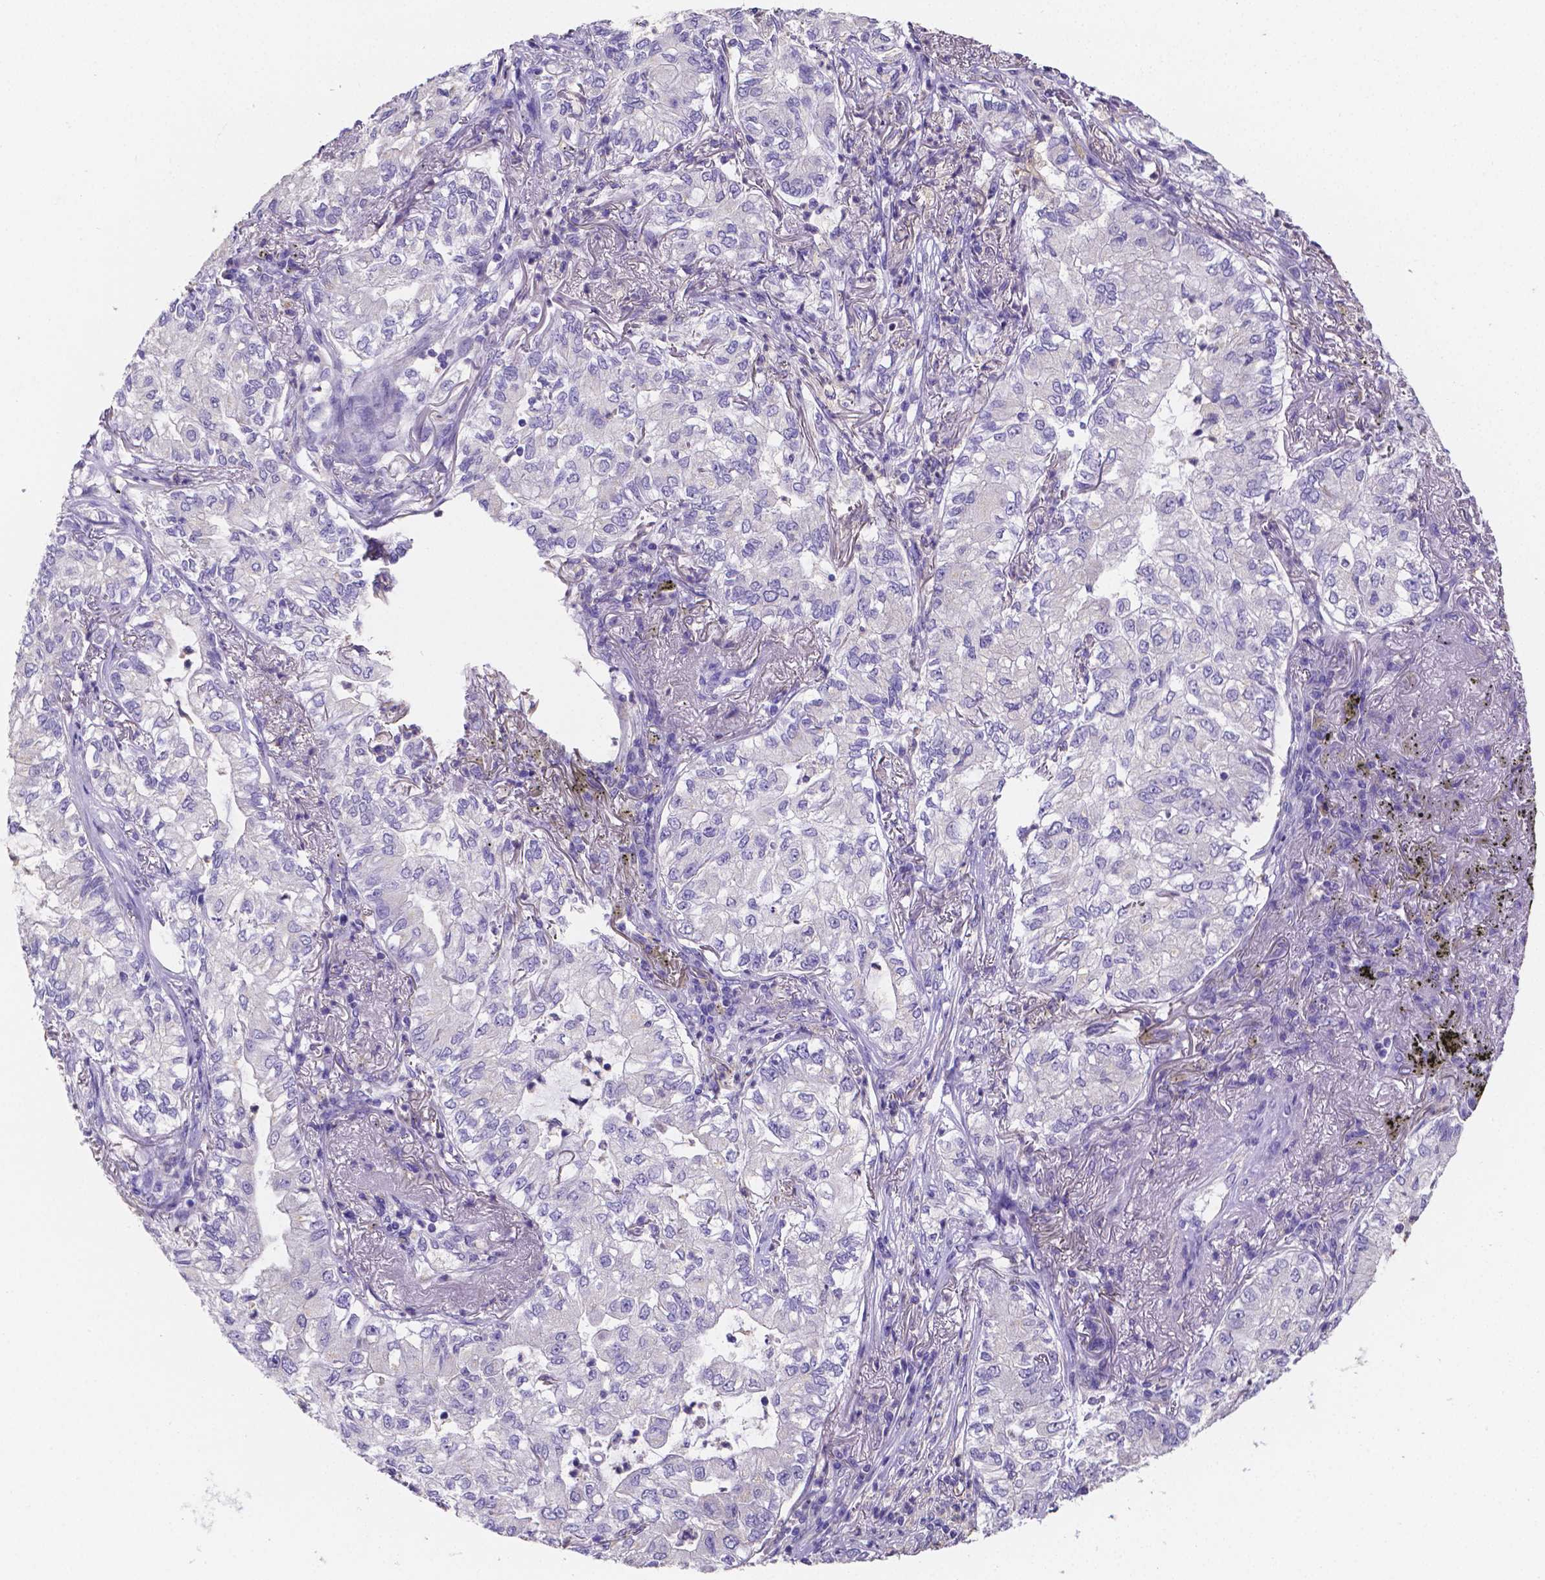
{"staining": {"intensity": "negative", "quantity": "none", "location": "none"}, "tissue": "lung cancer", "cell_type": "Tumor cells", "image_type": "cancer", "snomed": [{"axis": "morphology", "description": "Adenocarcinoma, NOS"}, {"axis": "topography", "description": "Lung"}], "caption": "This is an immunohistochemistry micrograph of human lung cancer. There is no positivity in tumor cells.", "gene": "ATP6V1D", "patient": {"sex": "female", "age": 73}}